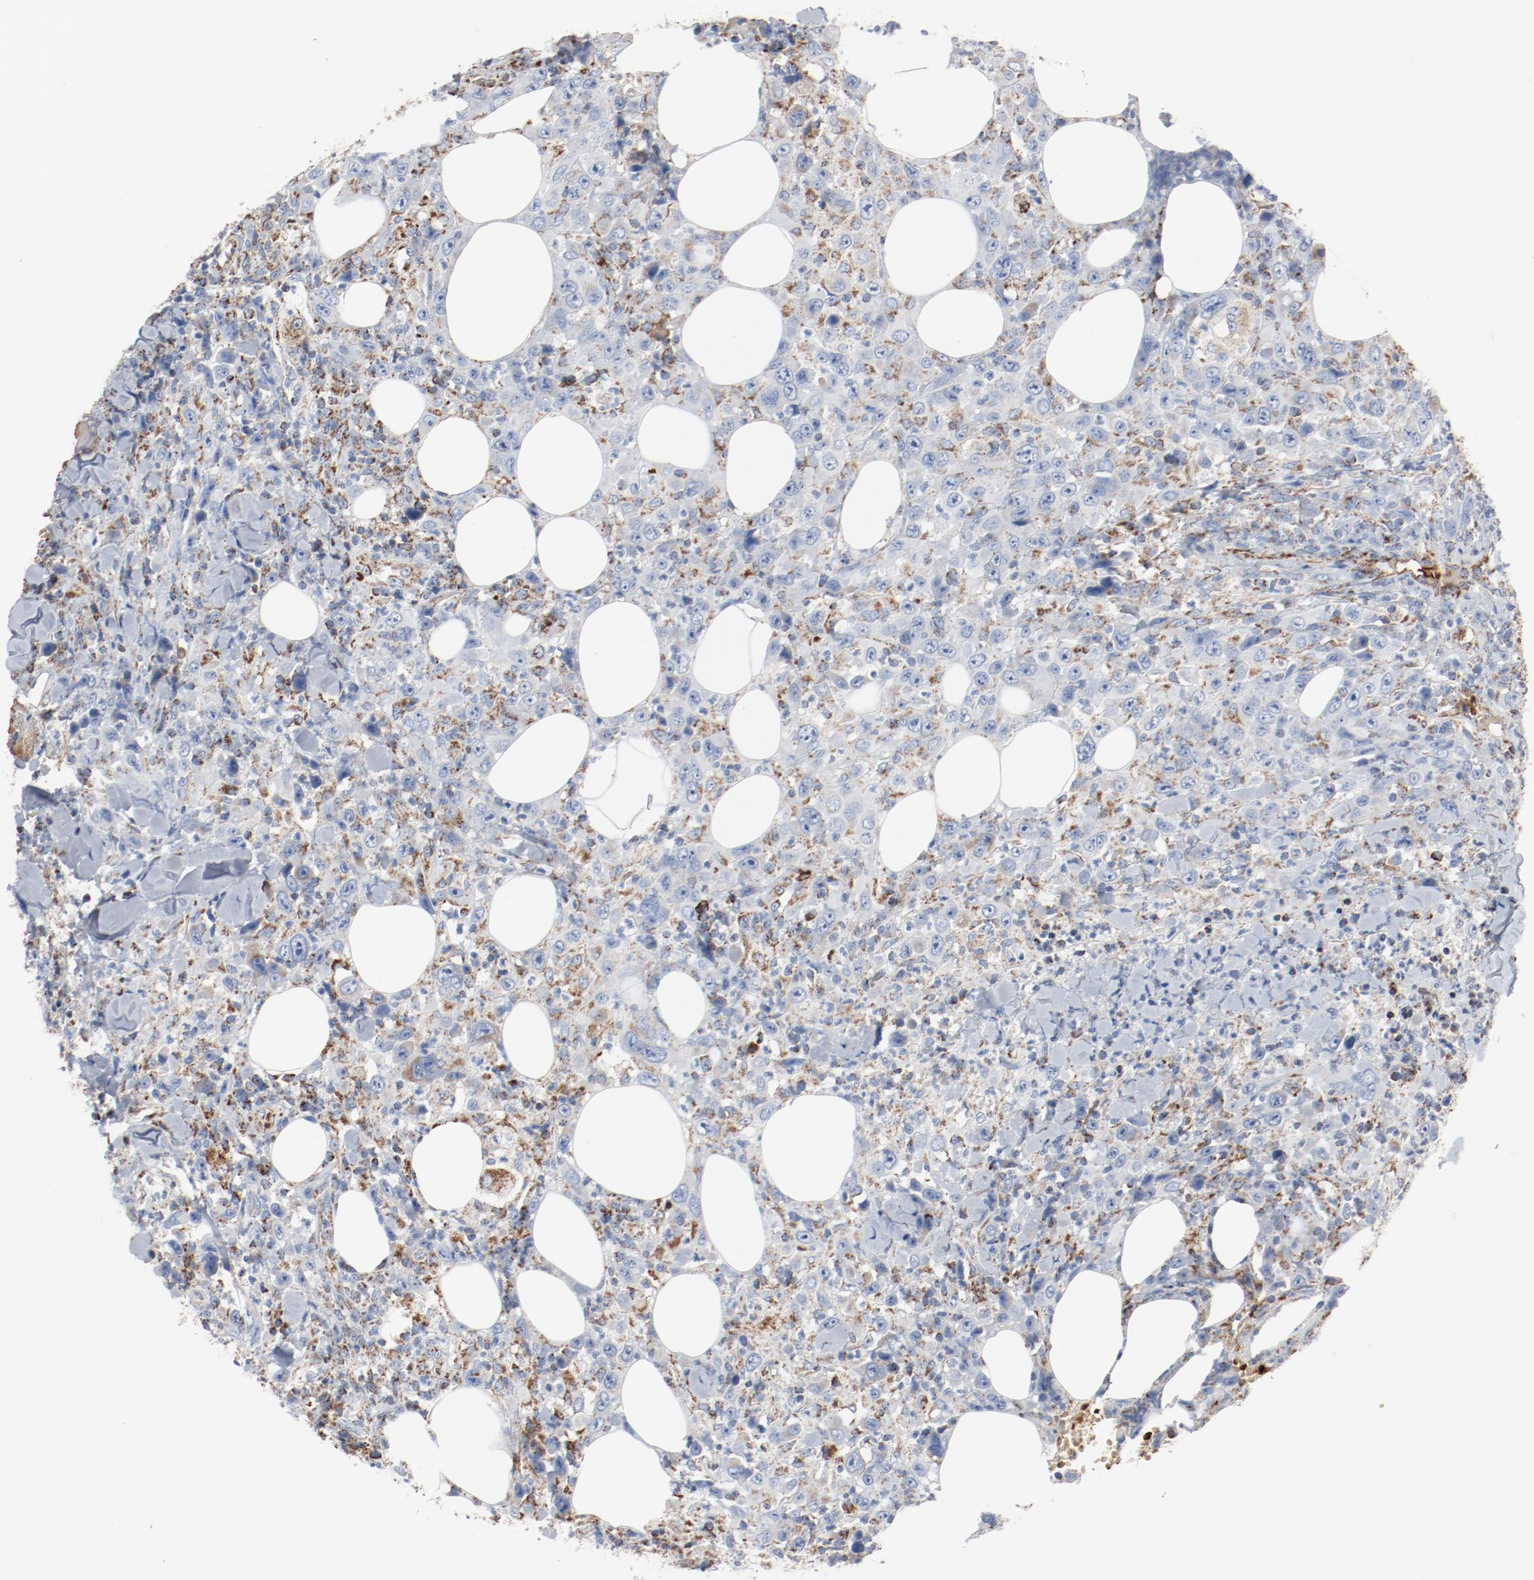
{"staining": {"intensity": "weak", "quantity": "25%-75%", "location": "cytoplasmic/membranous"}, "tissue": "thyroid cancer", "cell_type": "Tumor cells", "image_type": "cancer", "snomed": [{"axis": "morphology", "description": "Carcinoma, NOS"}, {"axis": "topography", "description": "Thyroid gland"}], "caption": "There is low levels of weak cytoplasmic/membranous staining in tumor cells of carcinoma (thyroid), as demonstrated by immunohistochemical staining (brown color).", "gene": "NDUFB8", "patient": {"sex": "female", "age": 77}}